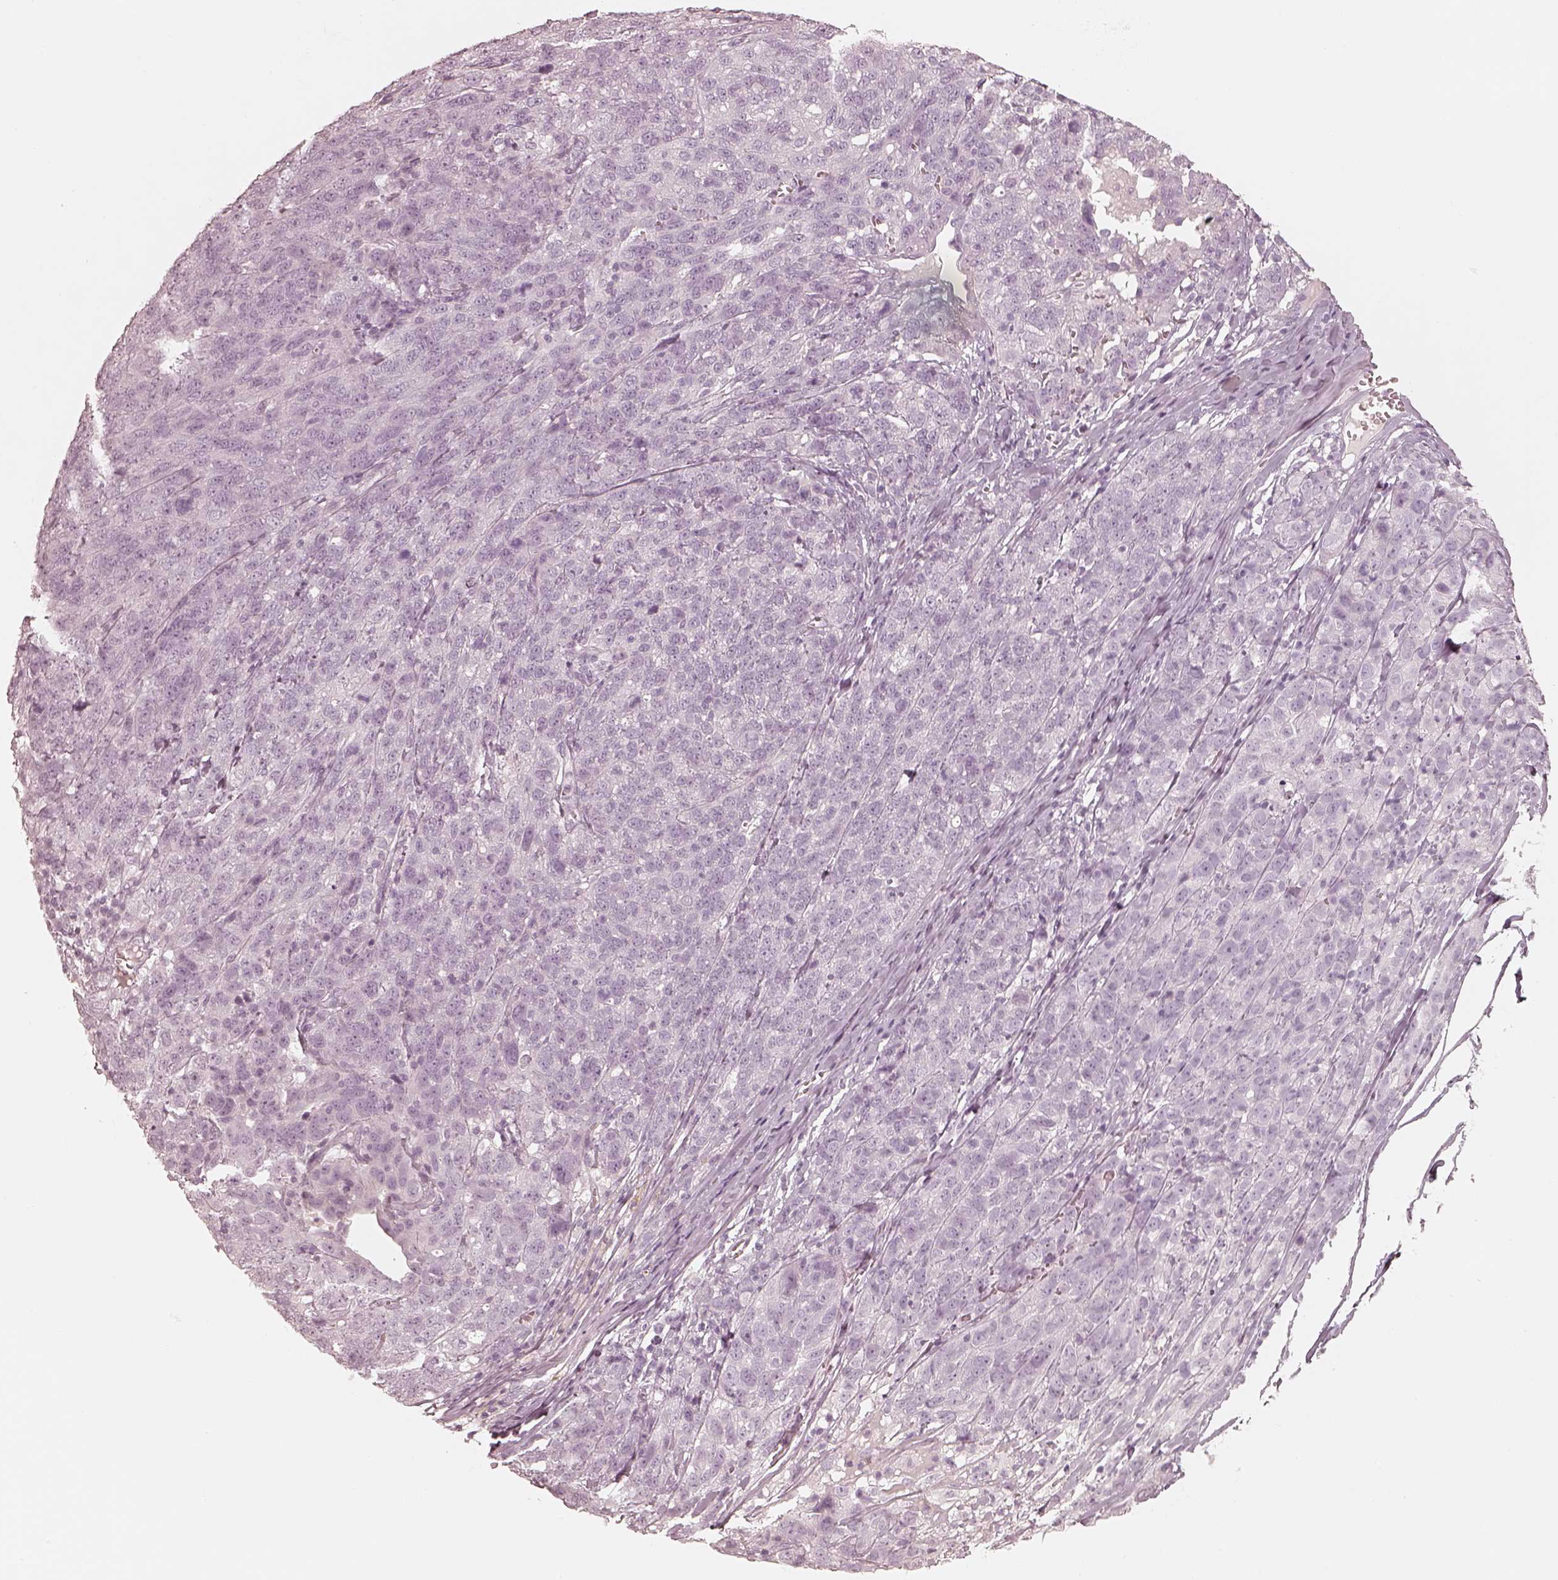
{"staining": {"intensity": "negative", "quantity": "none", "location": "none"}, "tissue": "ovarian cancer", "cell_type": "Tumor cells", "image_type": "cancer", "snomed": [{"axis": "morphology", "description": "Cystadenocarcinoma, serous, NOS"}, {"axis": "topography", "description": "Ovary"}], "caption": "DAB (3,3'-diaminobenzidine) immunohistochemical staining of ovarian cancer (serous cystadenocarcinoma) displays no significant staining in tumor cells. (Immunohistochemistry (ihc), brightfield microscopy, high magnification).", "gene": "KRT82", "patient": {"sex": "female", "age": 71}}